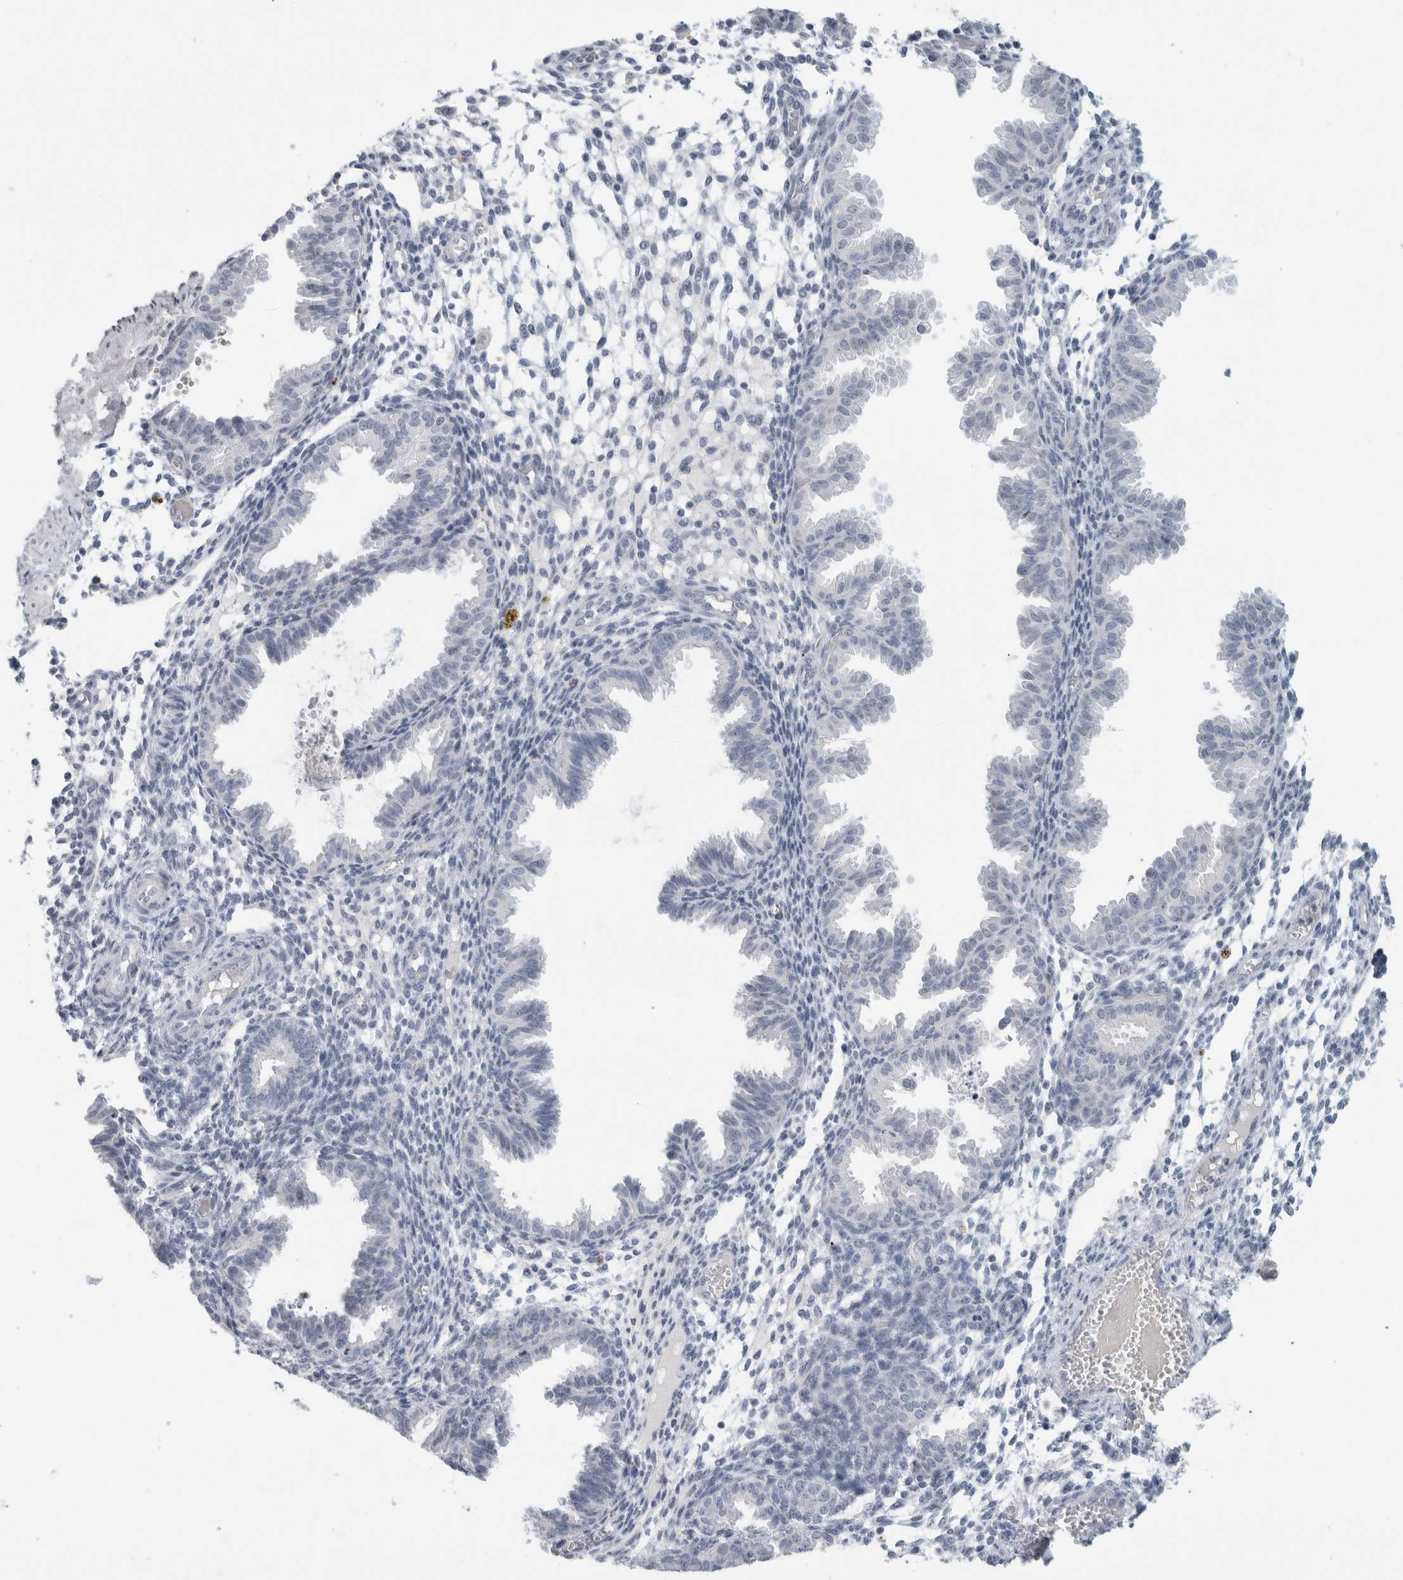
{"staining": {"intensity": "negative", "quantity": "none", "location": "none"}, "tissue": "endometrium", "cell_type": "Cells in endometrial stroma", "image_type": "normal", "snomed": [{"axis": "morphology", "description": "Normal tissue, NOS"}, {"axis": "topography", "description": "Endometrium"}], "caption": "Immunohistochemistry of normal endometrium demonstrates no staining in cells in endometrial stroma.", "gene": "FMR1NB", "patient": {"sex": "female", "age": 33}}